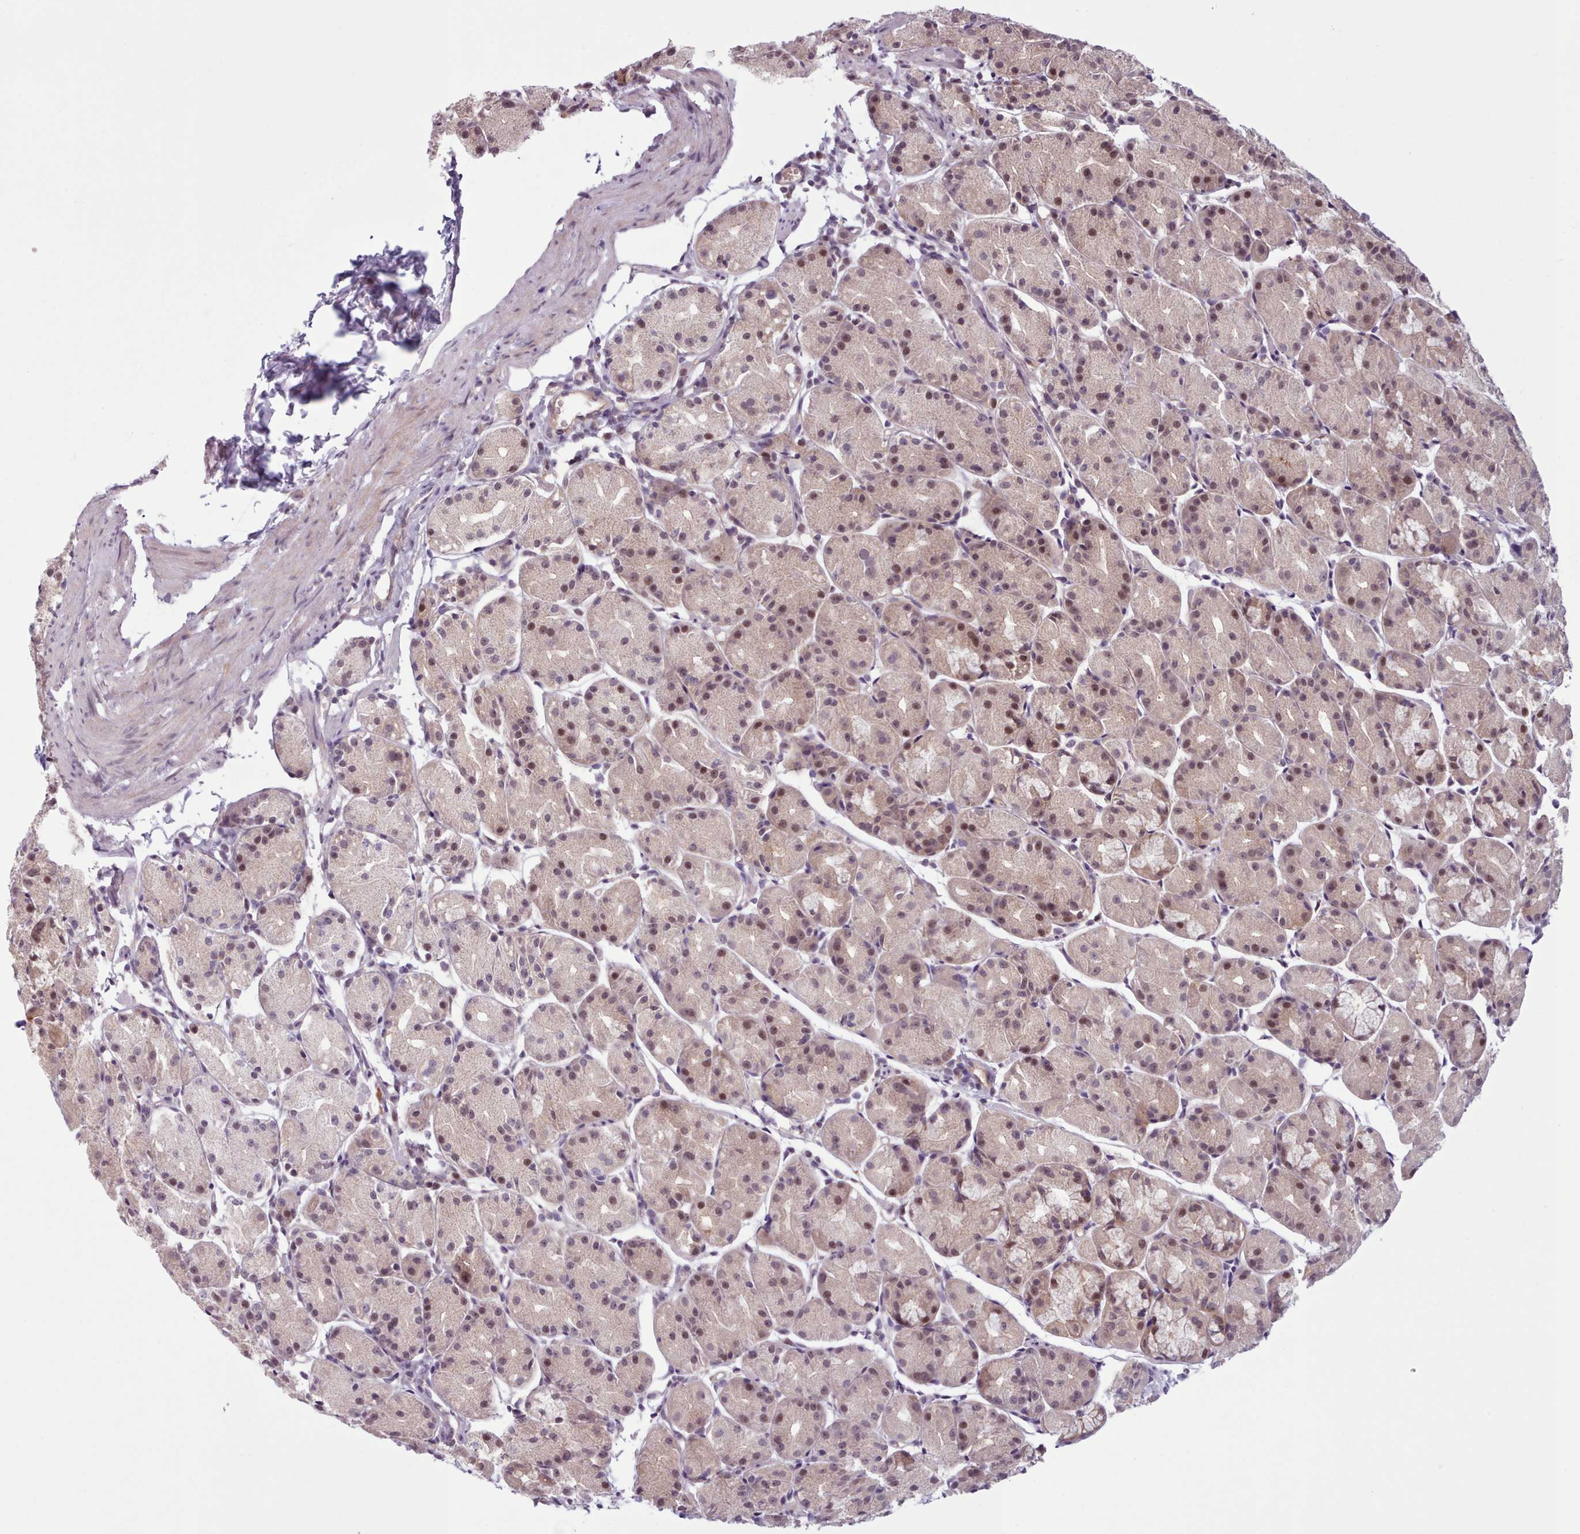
{"staining": {"intensity": "moderate", "quantity": "25%-75%", "location": "cytoplasmic/membranous,nuclear"}, "tissue": "stomach", "cell_type": "Glandular cells", "image_type": "normal", "snomed": [{"axis": "morphology", "description": "Normal tissue, NOS"}, {"axis": "topography", "description": "Stomach, upper"}], "caption": "Immunohistochemistry photomicrograph of normal human stomach stained for a protein (brown), which shows medium levels of moderate cytoplasmic/membranous,nuclear expression in about 25%-75% of glandular cells.", "gene": "KBTBD6", "patient": {"sex": "male", "age": 47}}